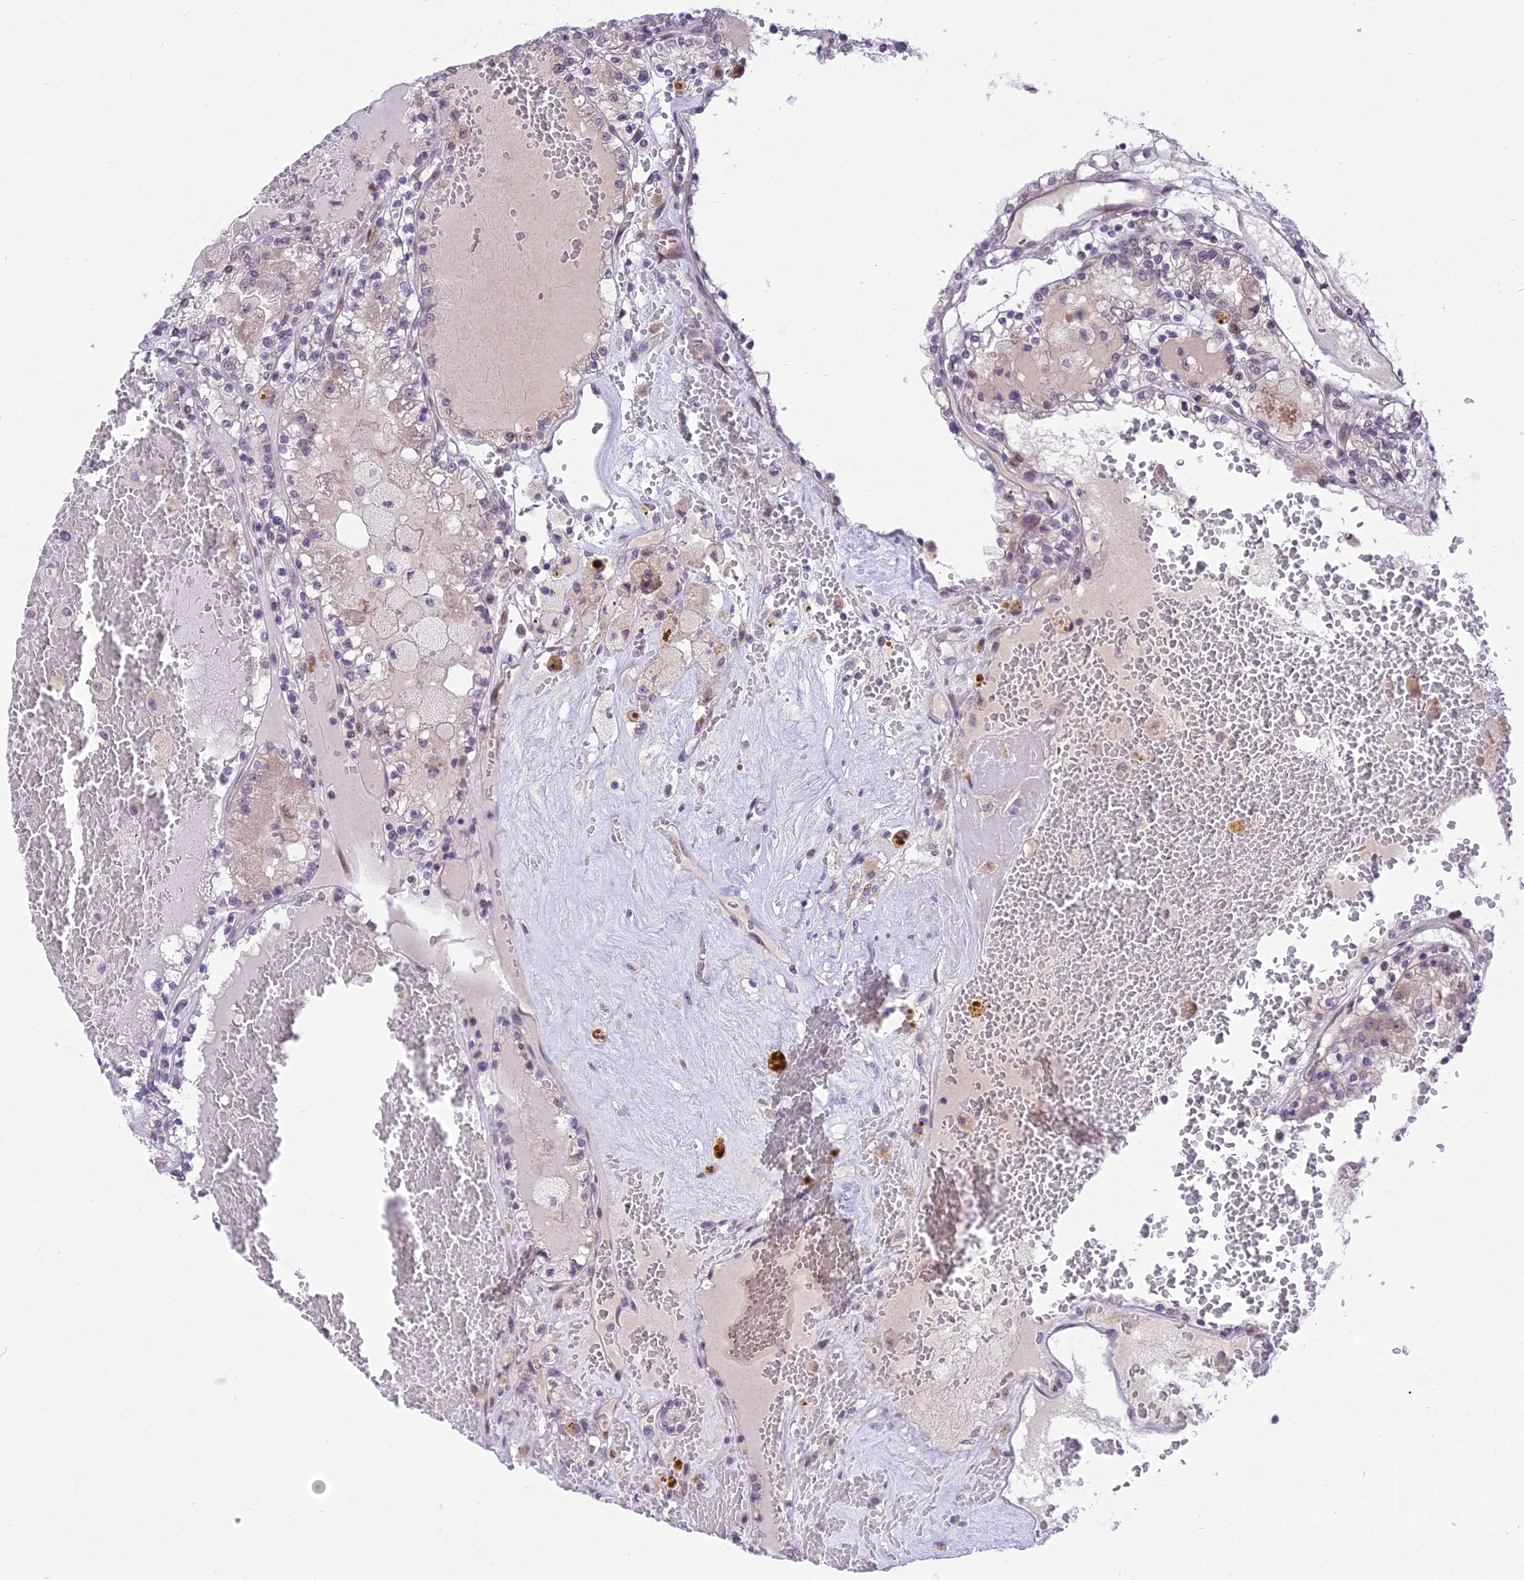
{"staining": {"intensity": "negative", "quantity": "none", "location": "none"}, "tissue": "renal cancer", "cell_type": "Tumor cells", "image_type": "cancer", "snomed": [{"axis": "morphology", "description": "Adenocarcinoma, NOS"}, {"axis": "topography", "description": "Kidney"}], "caption": "Human renal cancer (adenocarcinoma) stained for a protein using immunohistochemistry (IHC) demonstrates no staining in tumor cells.", "gene": "ZNF837", "patient": {"sex": "female", "age": 56}}